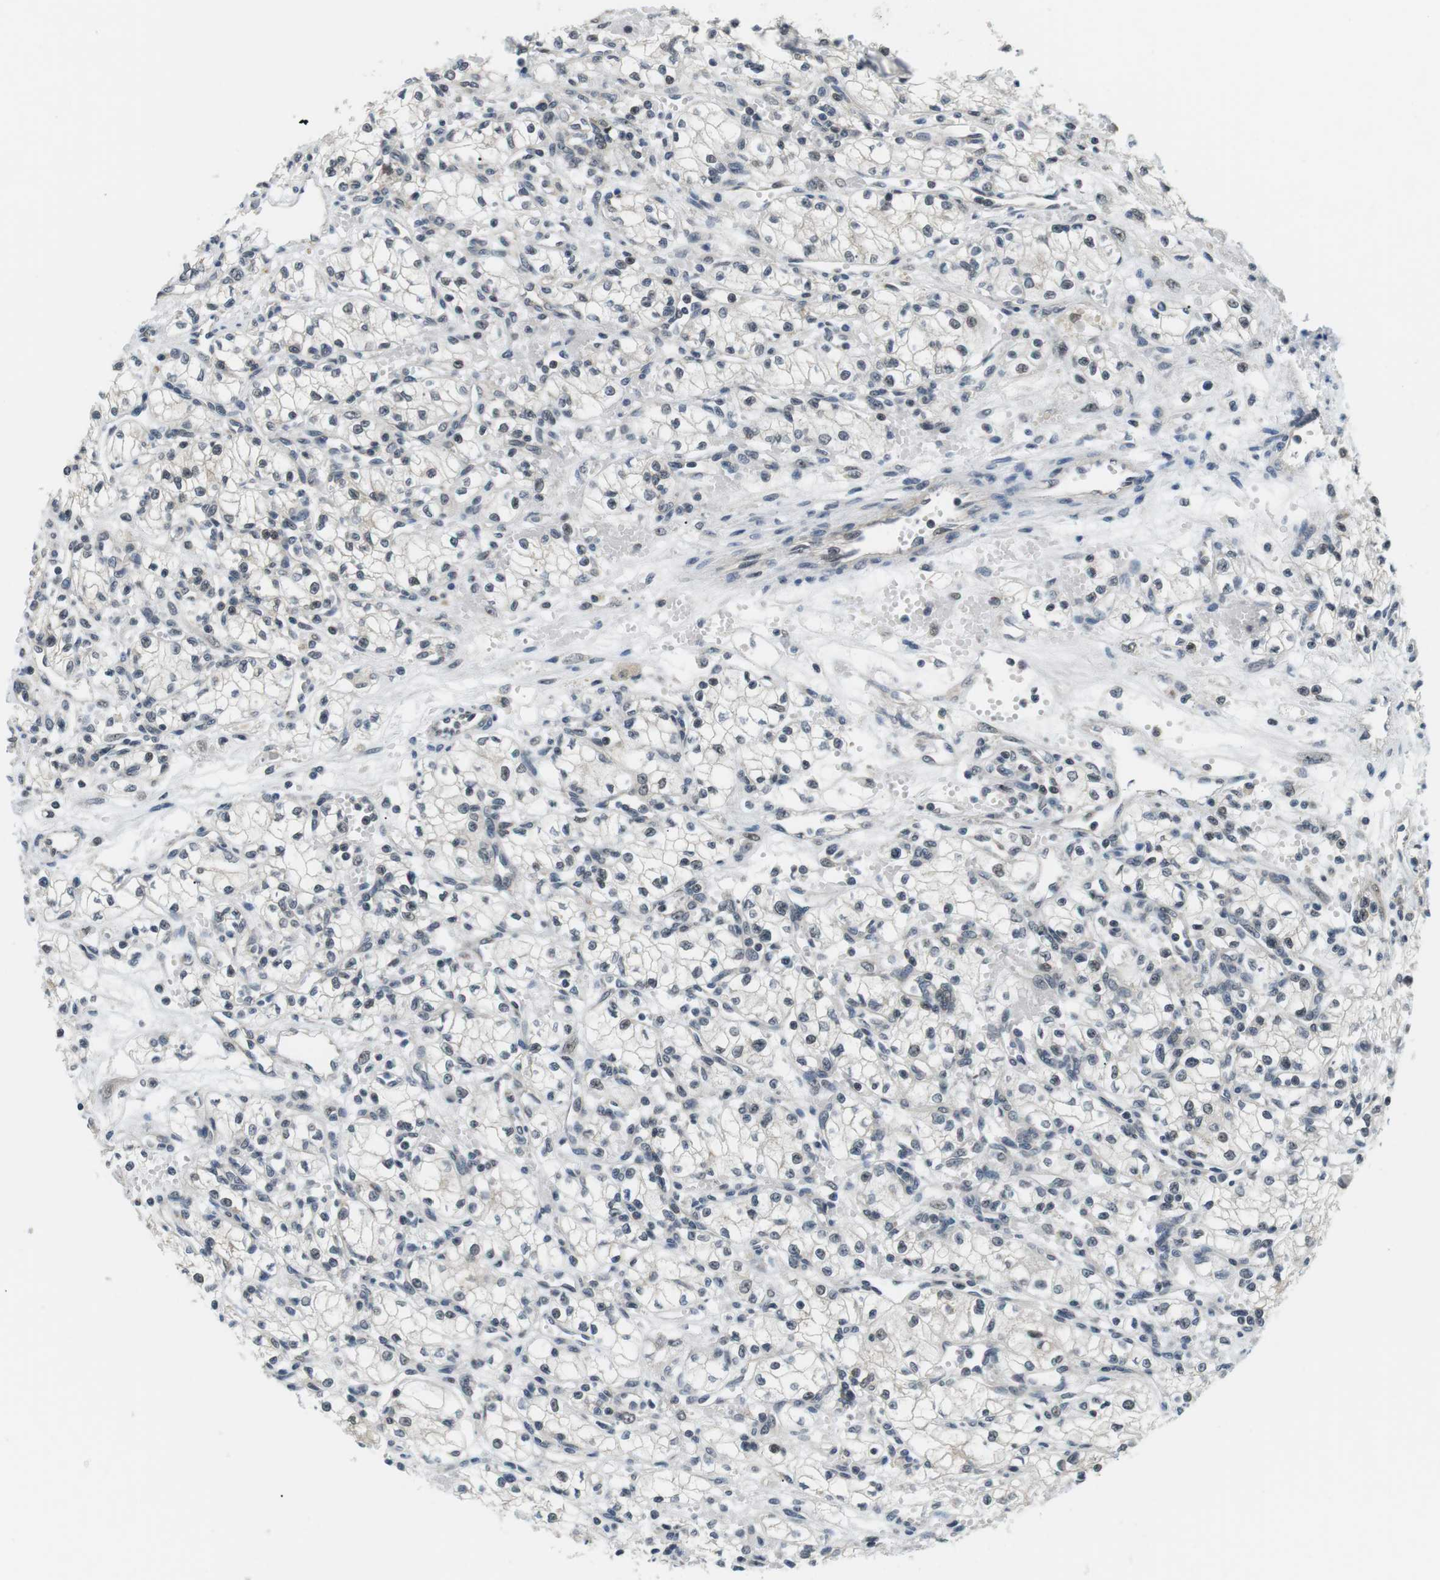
{"staining": {"intensity": "weak", "quantity": "<25%", "location": "nuclear"}, "tissue": "renal cancer", "cell_type": "Tumor cells", "image_type": "cancer", "snomed": [{"axis": "morphology", "description": "Normal tissue, NOS"}, {"axis": "morphology", "description": "Adenocarcinoma, NOS"}, {"axis": "topography", "description": "Kidney"}], "caption": "High magnification brightfield microscopy of renal cancer stained with DAB (3,3'-diaminobenzidine) (brown) and counterstained with hematoxylin (blue): tumor cells show no significant staining. (Stains: DAB (3,3'-diaminobenzidine) IHC with hematoxylin counter stain, Microscopy: brightfield microscopy at high magnification).", "gene": "CSNK2B", "patient": {"sex": "male", "age": 59}}